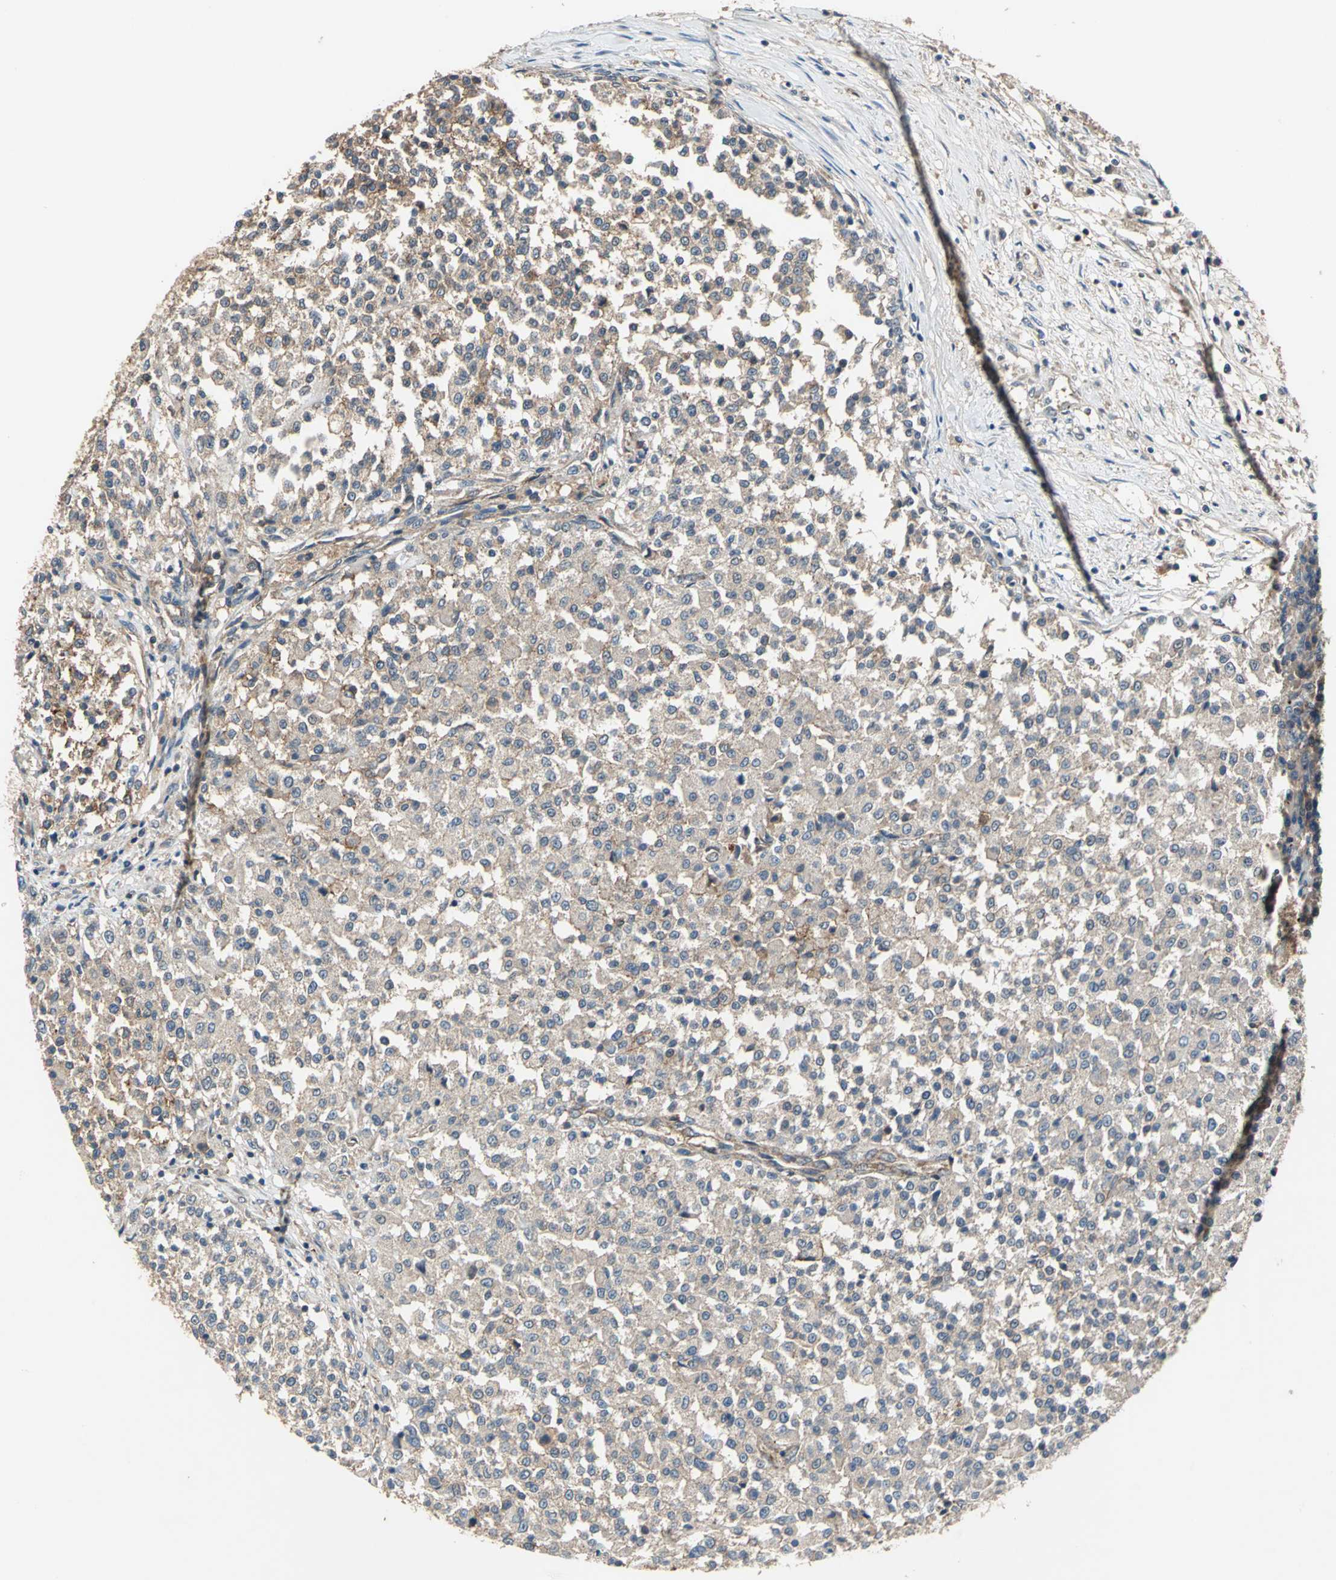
{"staining": {"intensity": "weak", "quantity": "25%-75%", "location": "cytoplasmic/membranous"}, "tissue": "testis cancer", "cell_type": "Tumor cells", "image_type": "cancer", "snomed": [{"axis": "morphology", "description": "Seminoma, NOS"}, {"axis": "topography", "description": "Testis"}], "caption": "Testis seminoma stained with DAB immunohistochemistry exhibits low levels of weak cytoplasmic/membranous staining in approximately 25%-75% of tumor cells.", "gene": "EMCN", "patient": {"sex": "male", "age": 59}}